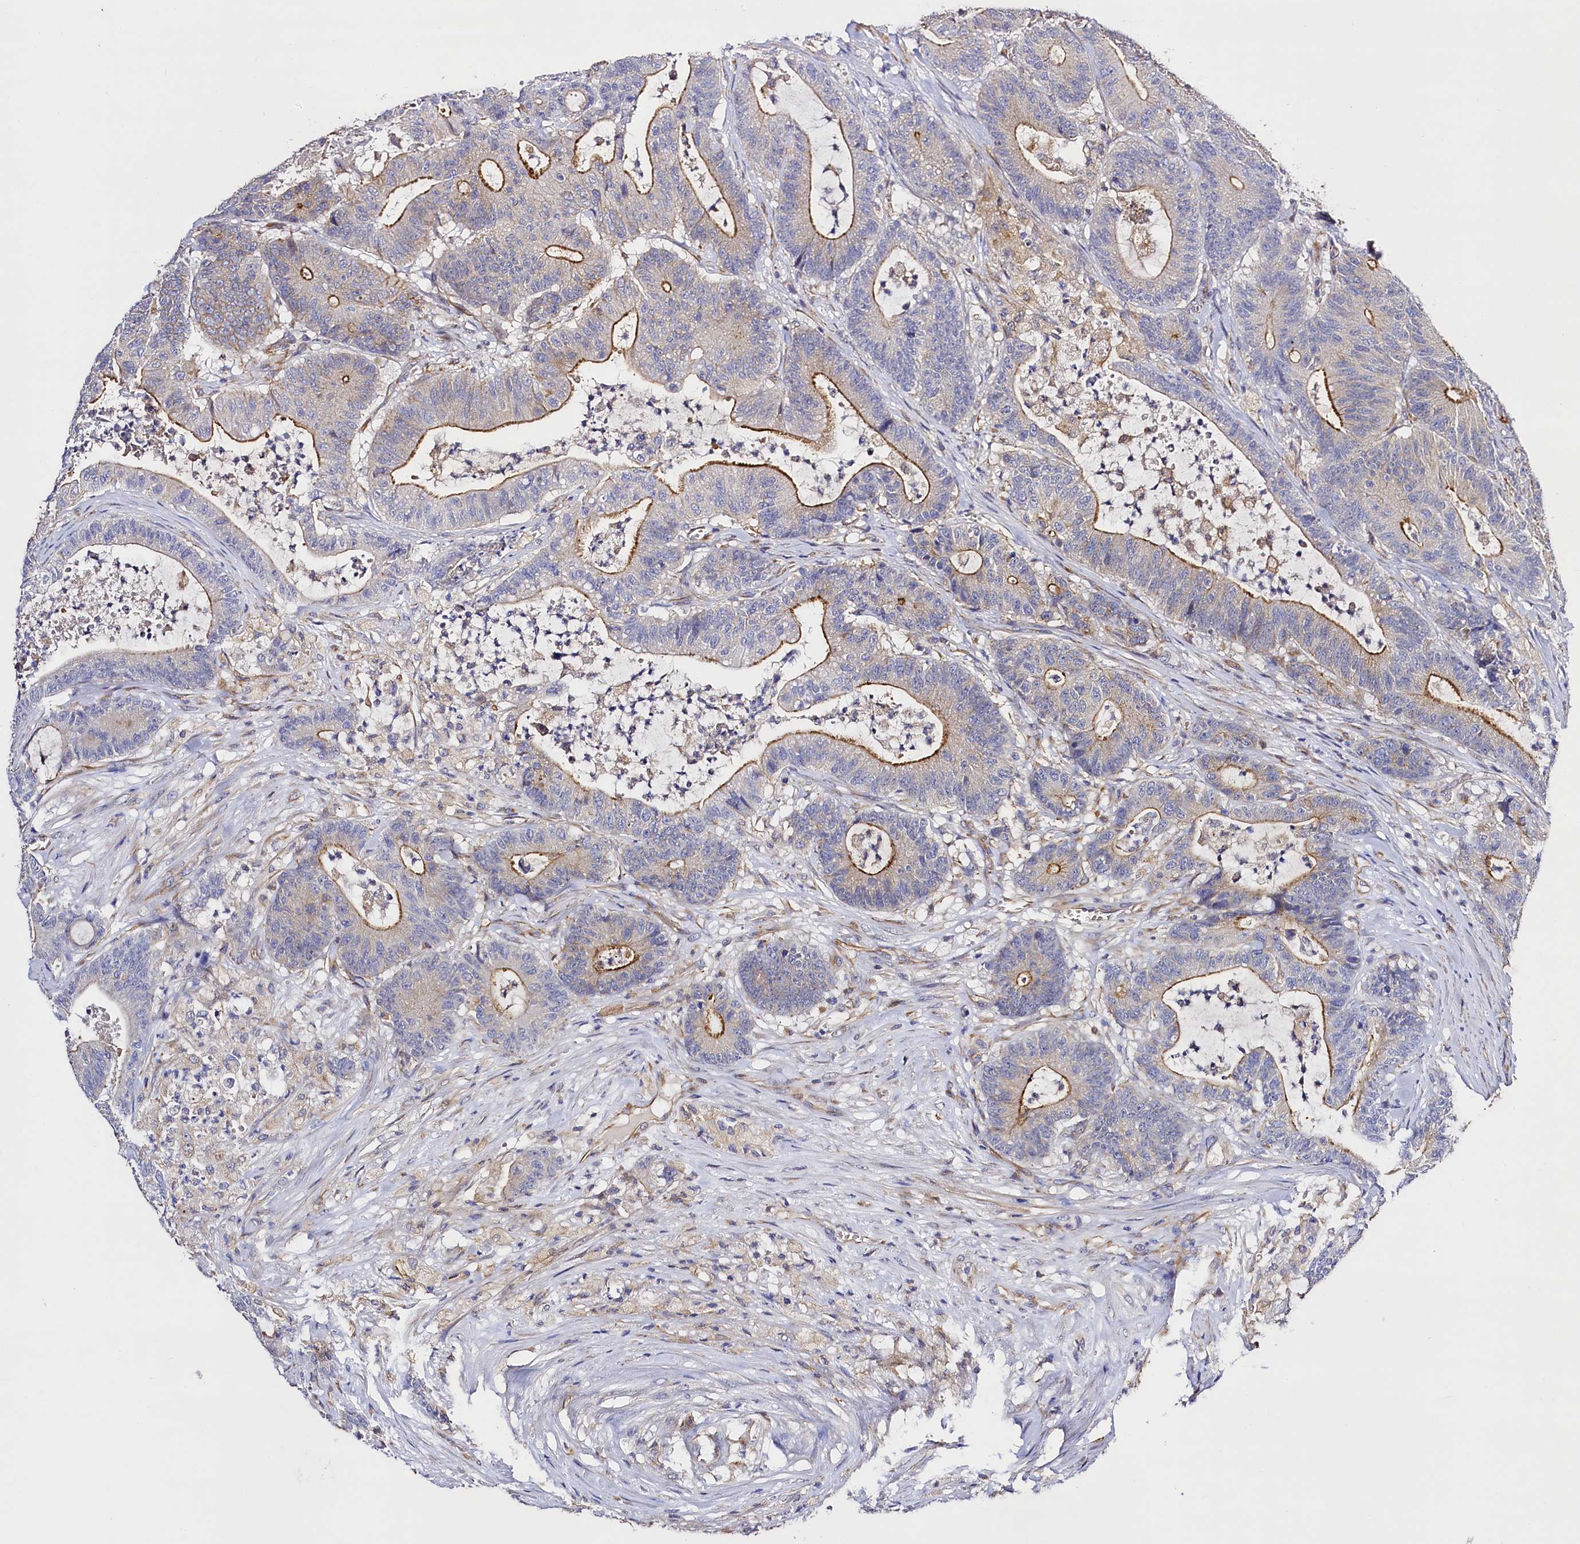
{"staining": {"intensity": "moderate", "quantity": "25%-75%", "location": "cytoplasmic/membranous"}, "tissue": "colorectal cancer", "cell_type": "Tumor cells", "image_type": "cancer", "snomed": [{"axis": "morphology", "description": "Adenocarcinoma, NOS"}, {"axis": "topography", "description": "Colon"}], "caption": "Protein expression by immunohistochemistry demonstrates moderate cytoplasmic/membranous staining in approximately 25%-75% of tumor cells in colorectal cancer.", "gene": "SLC7A1", "patient": {"sex": "female", "age": 84}}